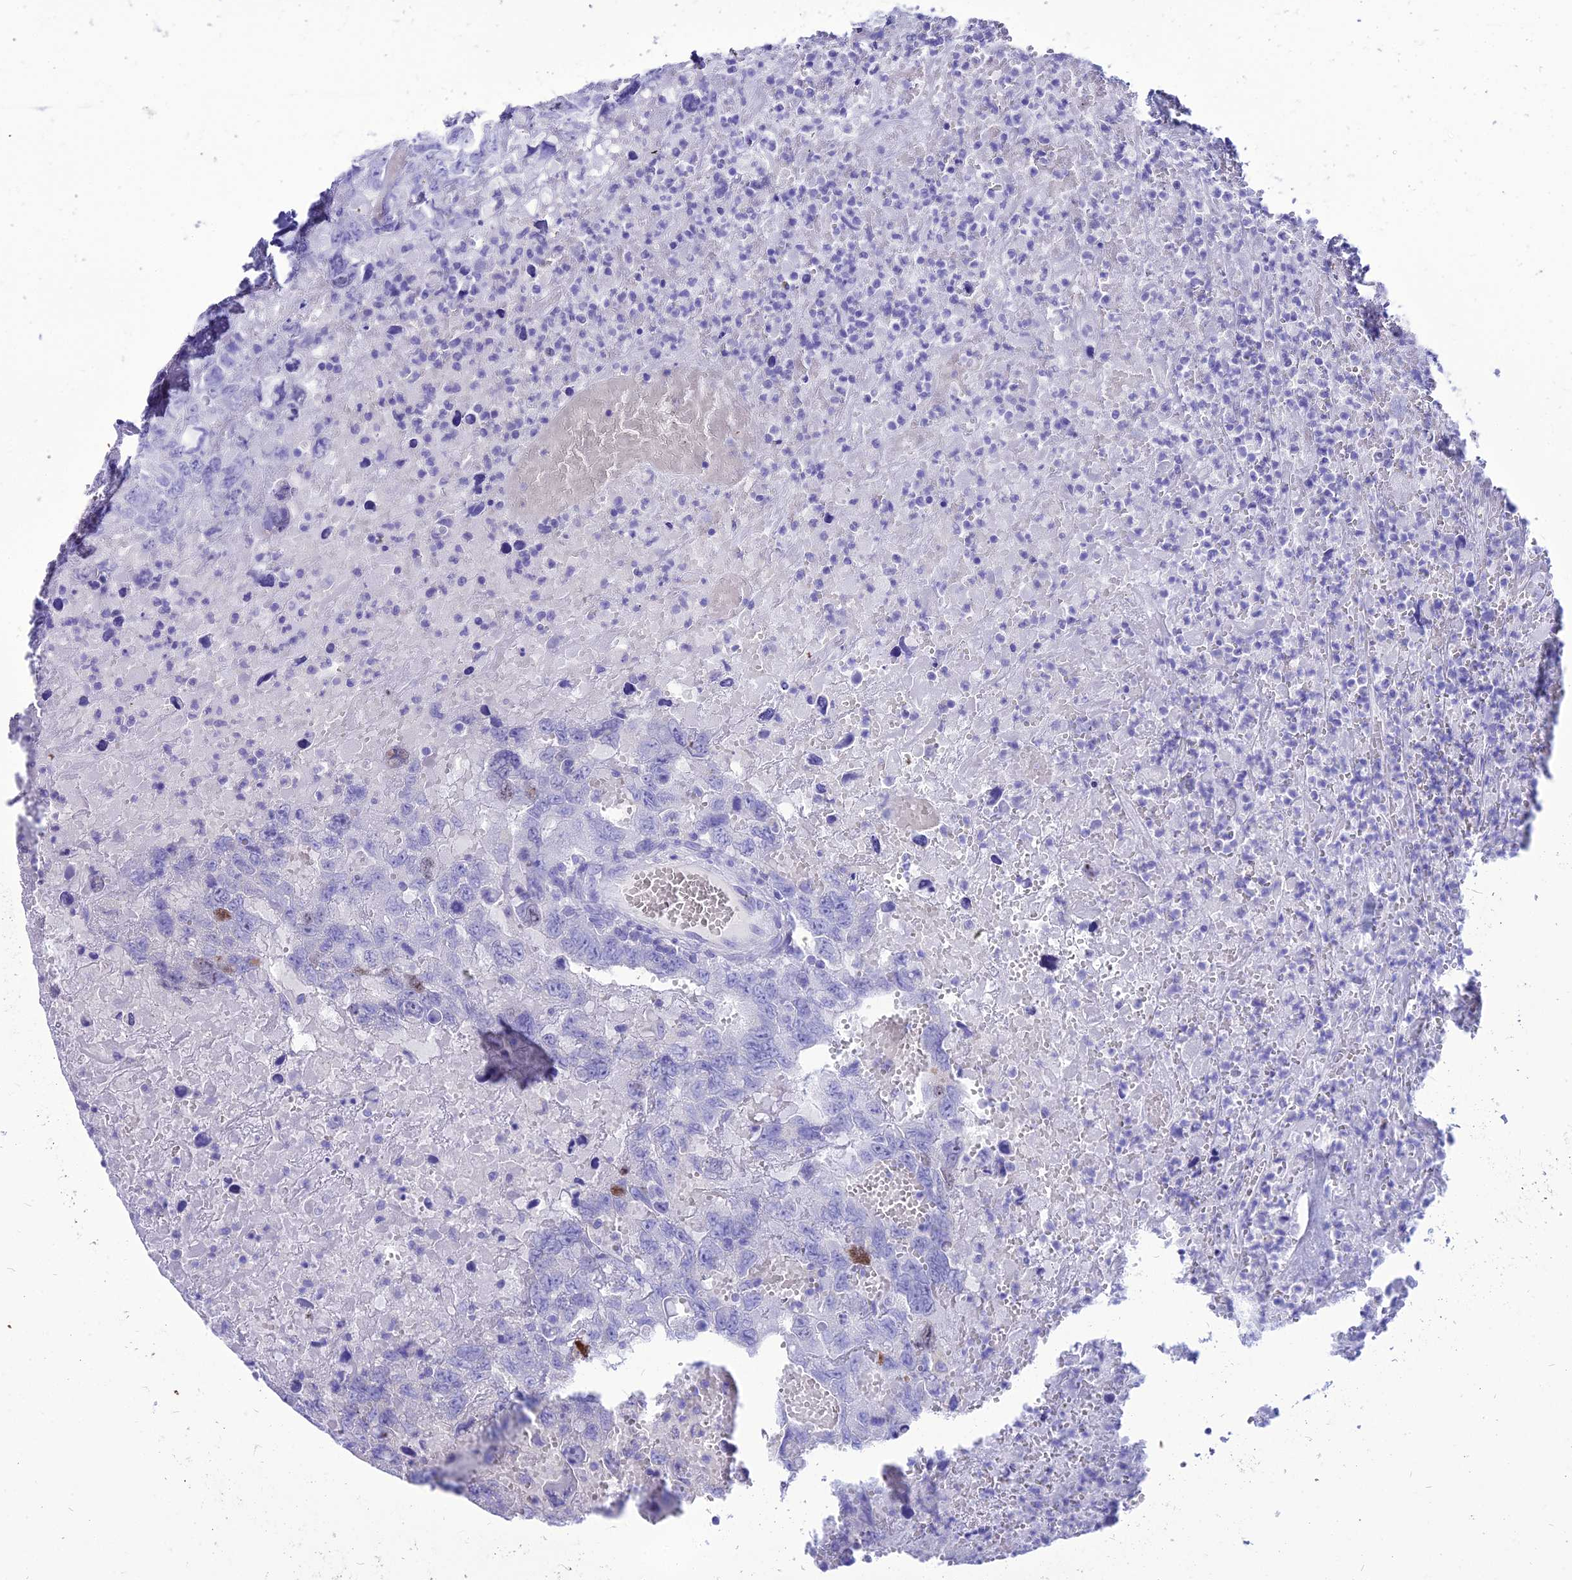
{"staining": {"intensity": "negative", "quantity": "none", "location": "none"}, "tissue": "testis cancer", "cell_type": "Tumor cells", "image_type": "cancer", "snomed": [{"axis": "morphology", "description": "Carcinoma, Embryonal, NOS"}, {"axis": "topography", "description": "Testis"}], "caption": "This histopathology image is of testis cancer (embryonal carcinoma) stained with IHC to label a protein in brown with the nuclei are counter-stained blue. There is no expression in tumor cells. (DAB immunohistochemistry (IHC) with hematoxylin counter stain).", "gene": "PNMA5", "patient": {"sex": "male", "age": 45}}